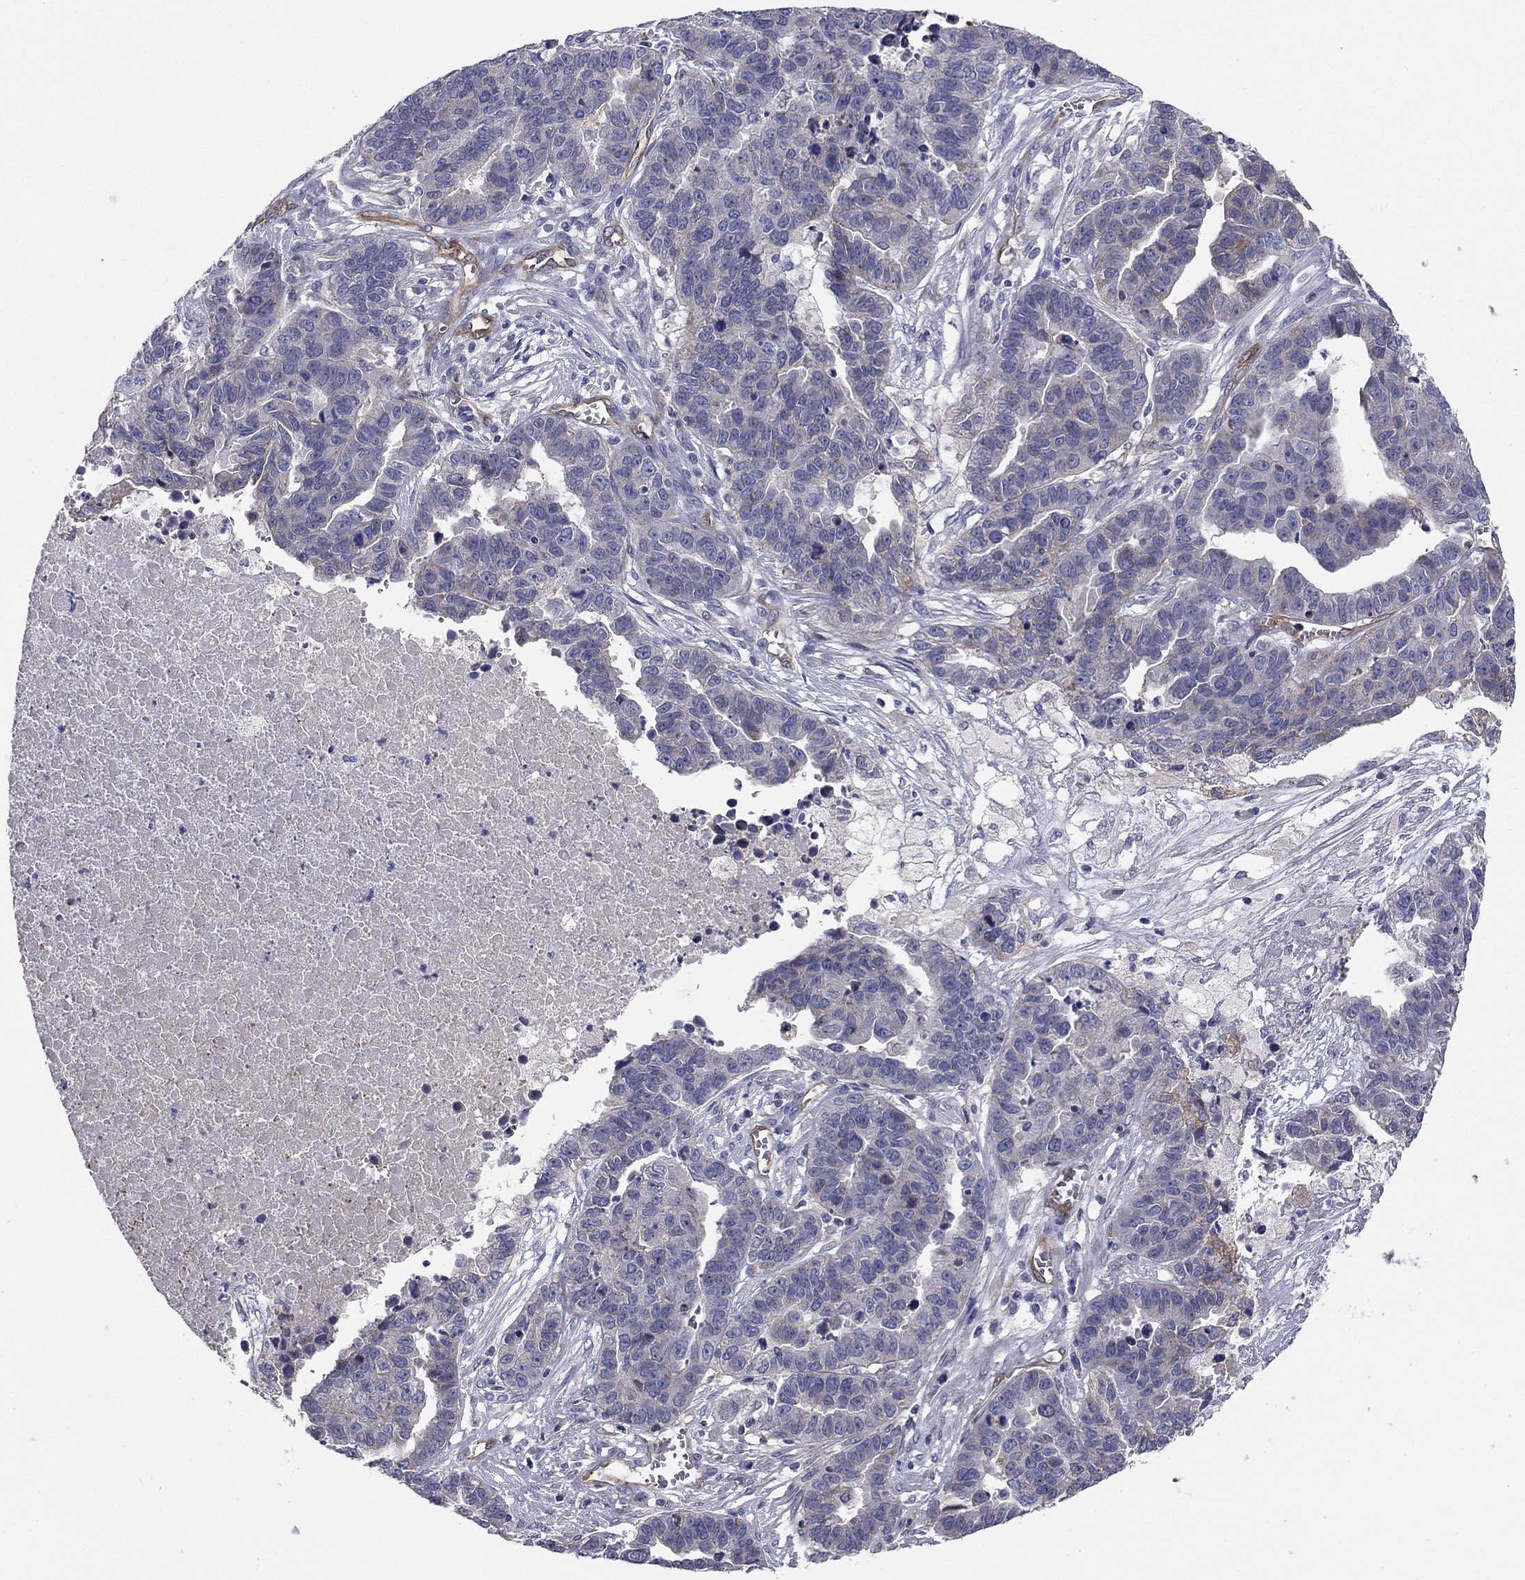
{"staining": {"intensity": "negative", "quantity": "none", "location": "none"}, "tissue": "ovarian cancer", "cell_type": "Tumor cells", "image_type": "cancer", "snomed": [{"axis": "morphology", "description": "Cystadenocarcinoma, serous, NOS"}, {"axis": "topography", "description": "Ovary"}], "caption": "Immunohistochemistry image of neoplastic tissue: ovarian cancer (serous cystadenocarcinoma) stained with DAB (3,3'-diaminobenzidine) exhibits no significant protein expression in tumor cells.", "gene": "EMP2", "patient": {"sex": "female", "age": 87}}